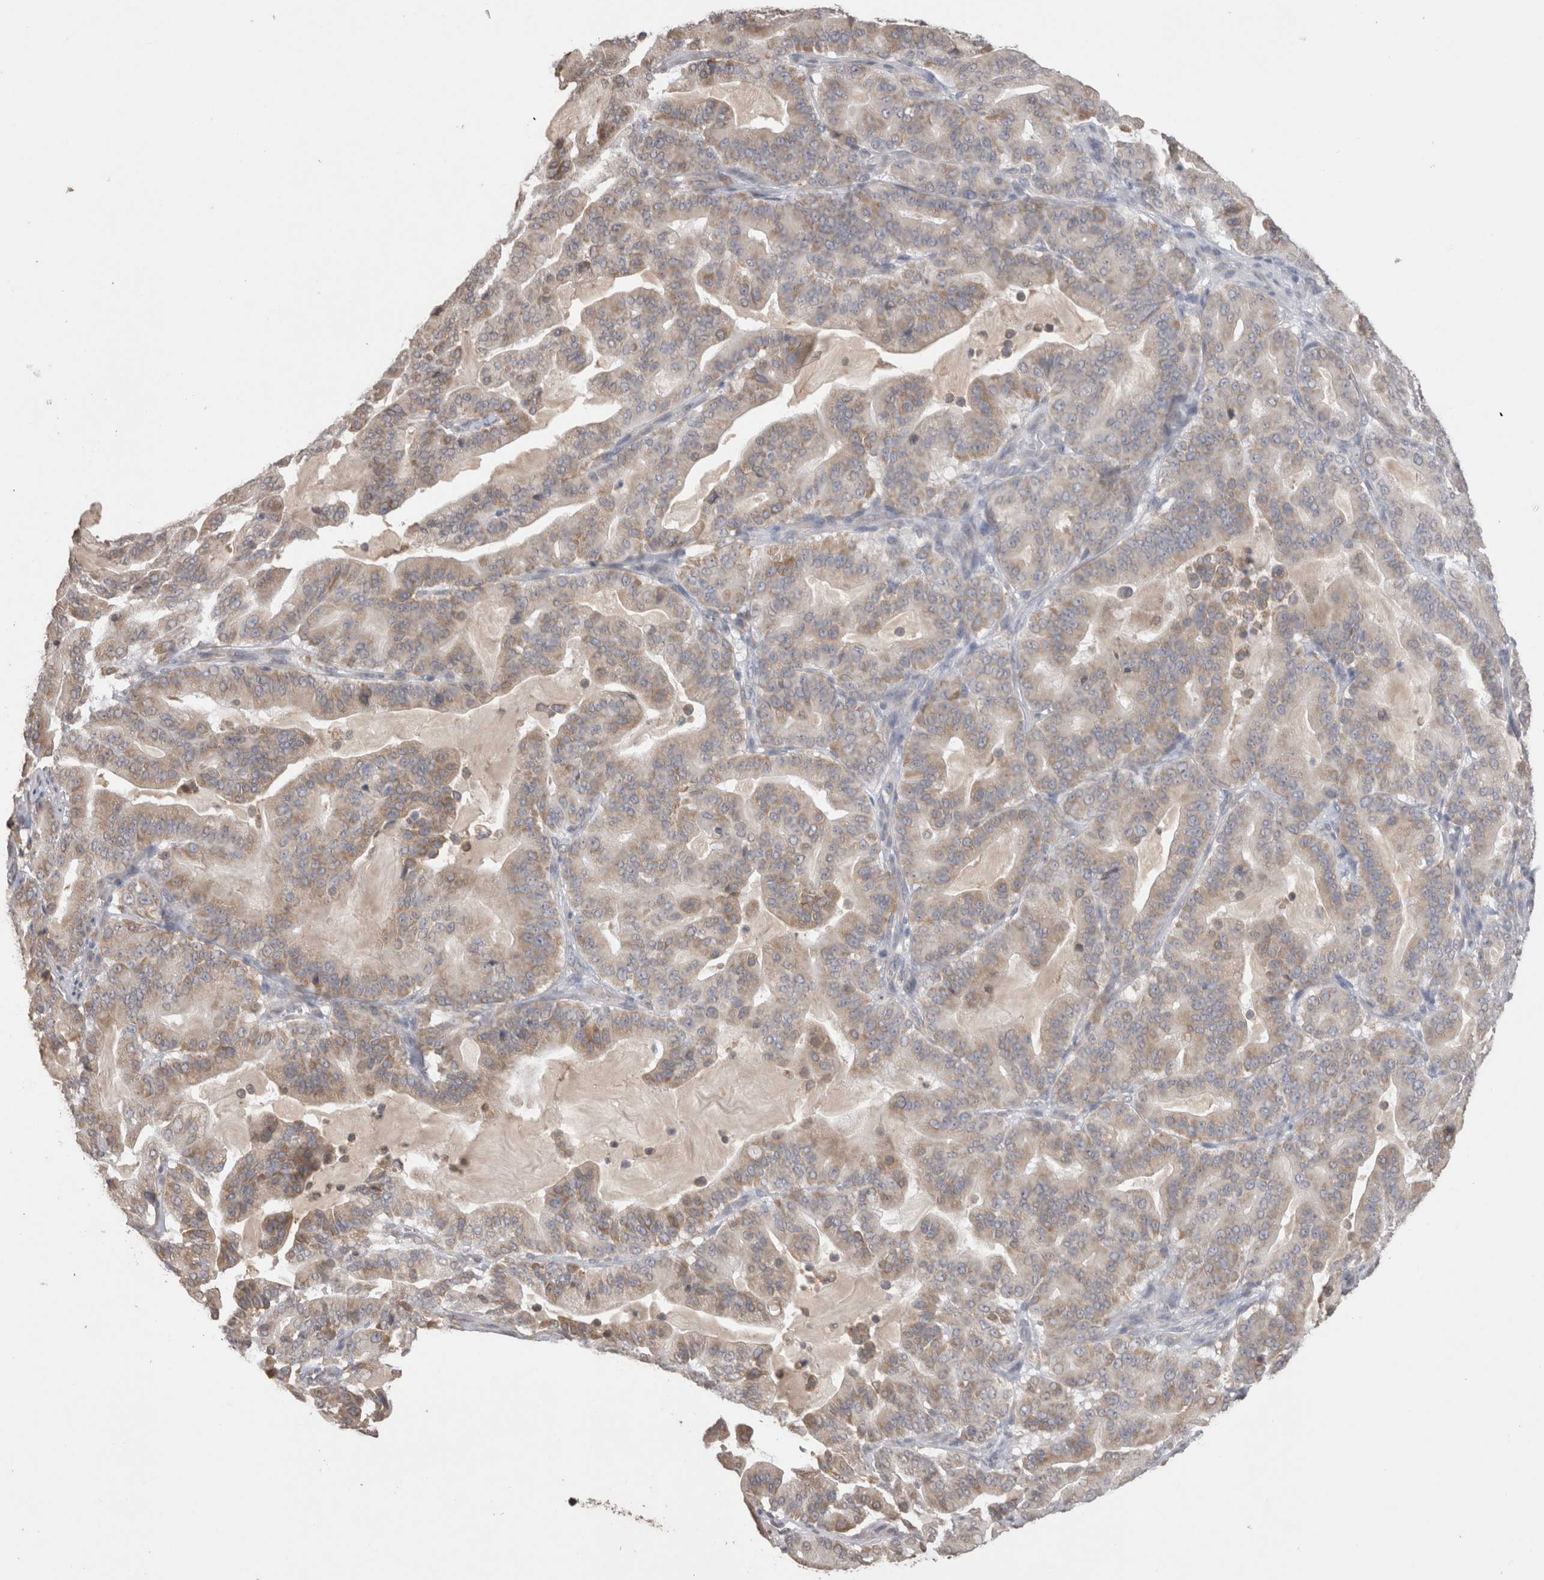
{"staining": {"intensity": "weak", "quantity": ">75%", "location": "cytoplasmic/membranous"}, "tissue": "pancreatic cancer", "cell_type": "Tumor cells", "image_type": "cancer", "snomed": [{"axis": "morphology", "description": "Adenocarcinoma, NOS"}, {"axis": "topography", "description": "Pancreas"}], "caption": "IHC histopathology image of human pancreatic cancer stained for a protein (brown), which demonstrates low levels of weak cytoplasmic/membranous positivity in about >75% of tumor cells.", "gene": "NOMO1", "patient": {"sex": "male", "age": 63}}